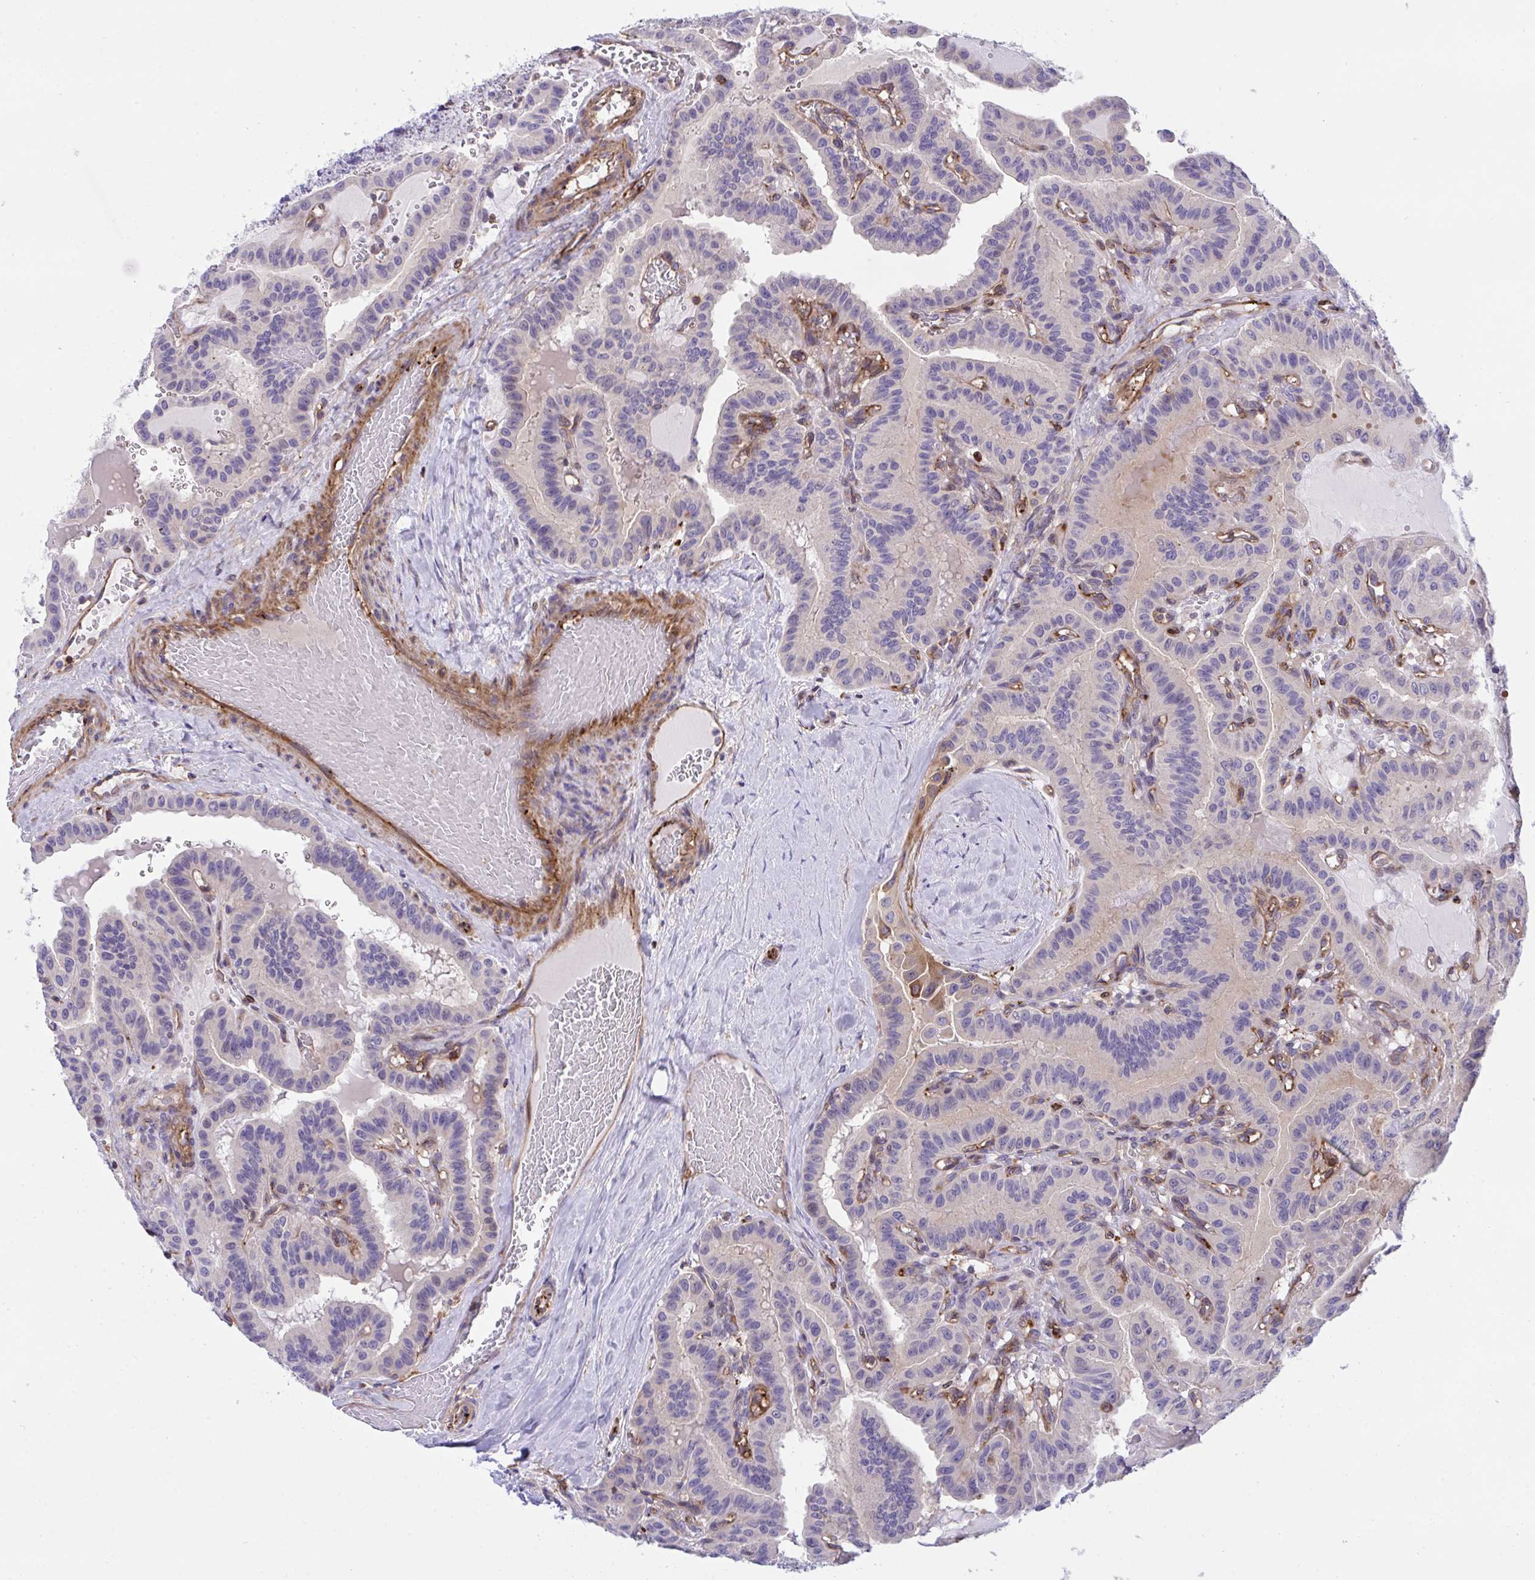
{"staining": {"intensity": "moderate", "quantity": "<25%", "location": "cytoplasmic/membranous,nuclear"}, "tissue": "thyroid cancer", "cell_type": "Tumor cells", "image_type": "cancer", "snomed": [{"axis": "morphology", "description": "Papillary adenocarcinoma, NOS"}, {"axis": "topography", "description": "Thyroid gland"}], "caption": "Thyroid cancer (papillary adenocarcinoma) tissue displays moderate cytoplasmic/membranous and nuclear positivity in about <25% of tumor cells", "gene": "PPIH", "patient": {"sex": "male", "age": 87}}